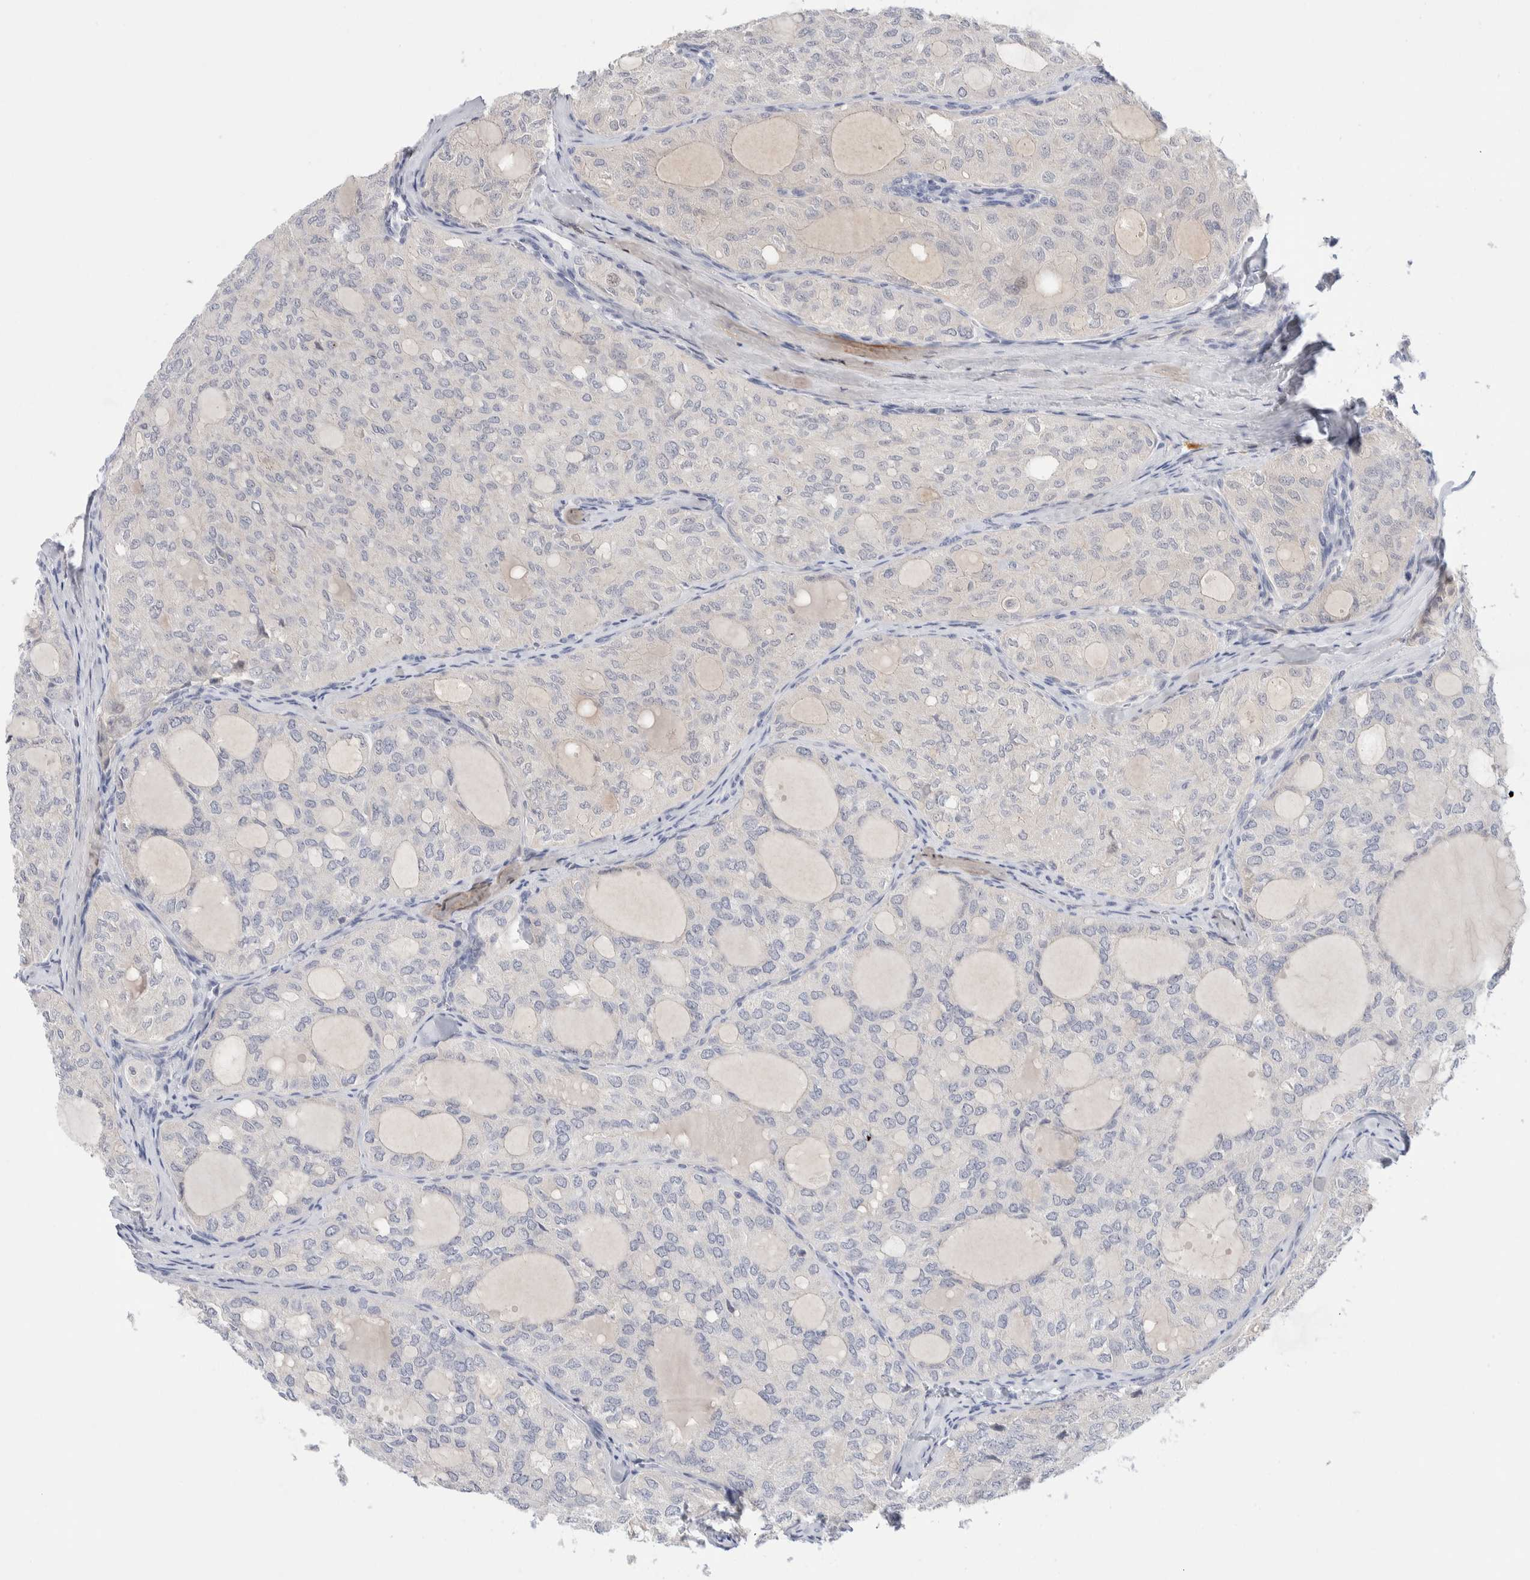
{"staining": {"intensity": "negative", "quantity": "none", "location": "none"}, "tissue": "thyroid cancer", "cell_type": "Tumor cells", "image_type": "cancer", "snomed": [{"axis": "morphology", "description": "Follicular adenoma carcinoma, NOS"}, {"axis": "topography", "description": "Thyroid gland"}], "caption": "An image of human follicular adenoma carcinoma (thyroid) is negative for staining in tumor cells.", "gene": "DNAJB6", "patient": {"sex": "male", "age": 75}}